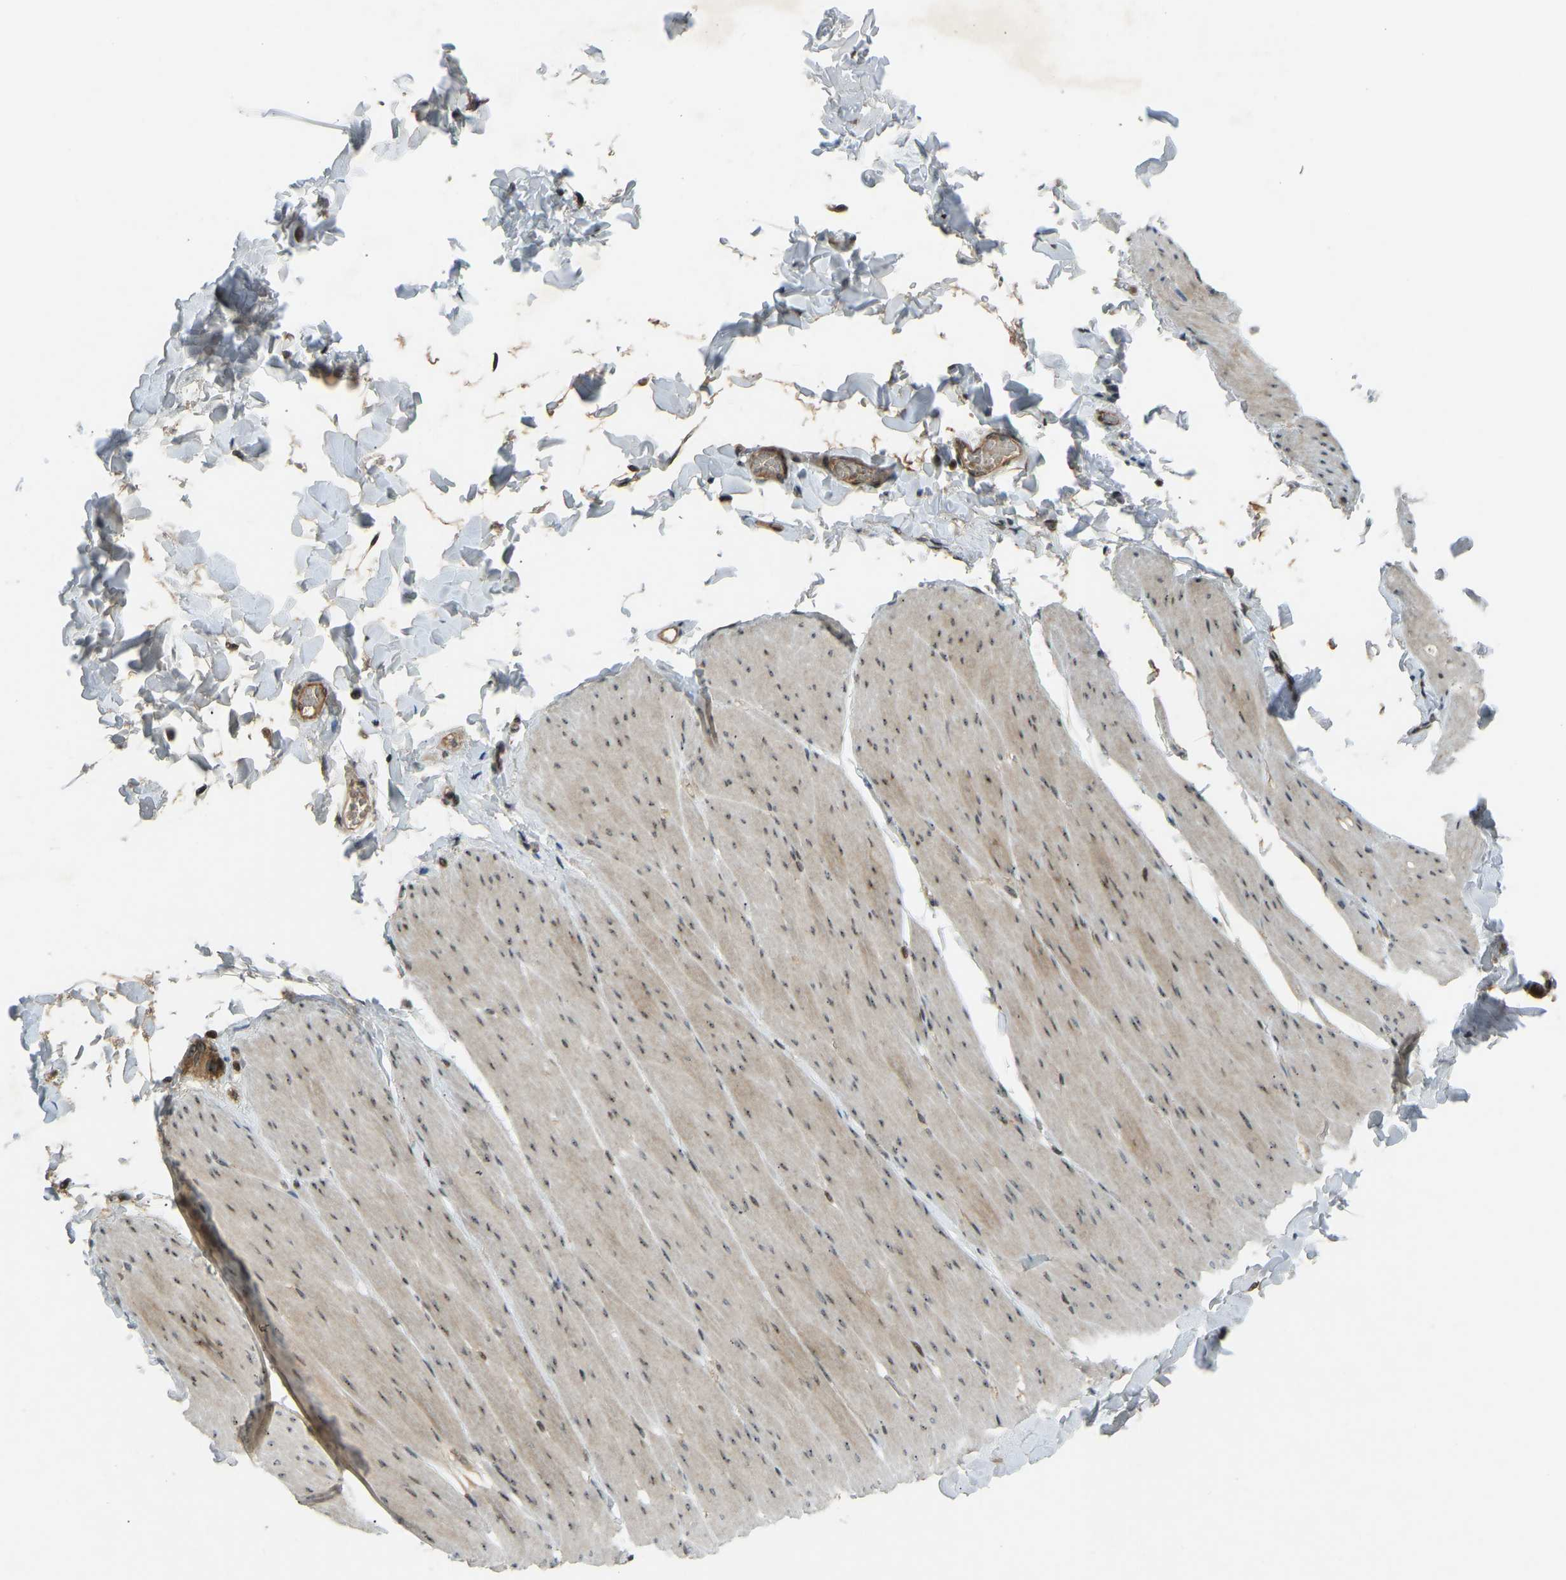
{"staining": {"intensity": "moderate", "quantity": ">75%", "location": "cytoplasmic/membranous,nuclear"}, "tissue": "smooth muscle", "cell_type": "Smooth muscle cells", "image_type": "normal", "snomed": [{"axis": "morphology", "description": "Normal tissue, NOS"}, {"axis": "topography", "description": "Smooth muscle"}, {"axis": "topography", "description": "Colon"}], "caption": "Protein staining of unremarkable smooth muscle shows moderate cytoplasmic/membranous,nuclear staining in about >75% of smooth muscle cells.", "gene": "SVOPL", "patient": {"sex": "male", "age": 67}}